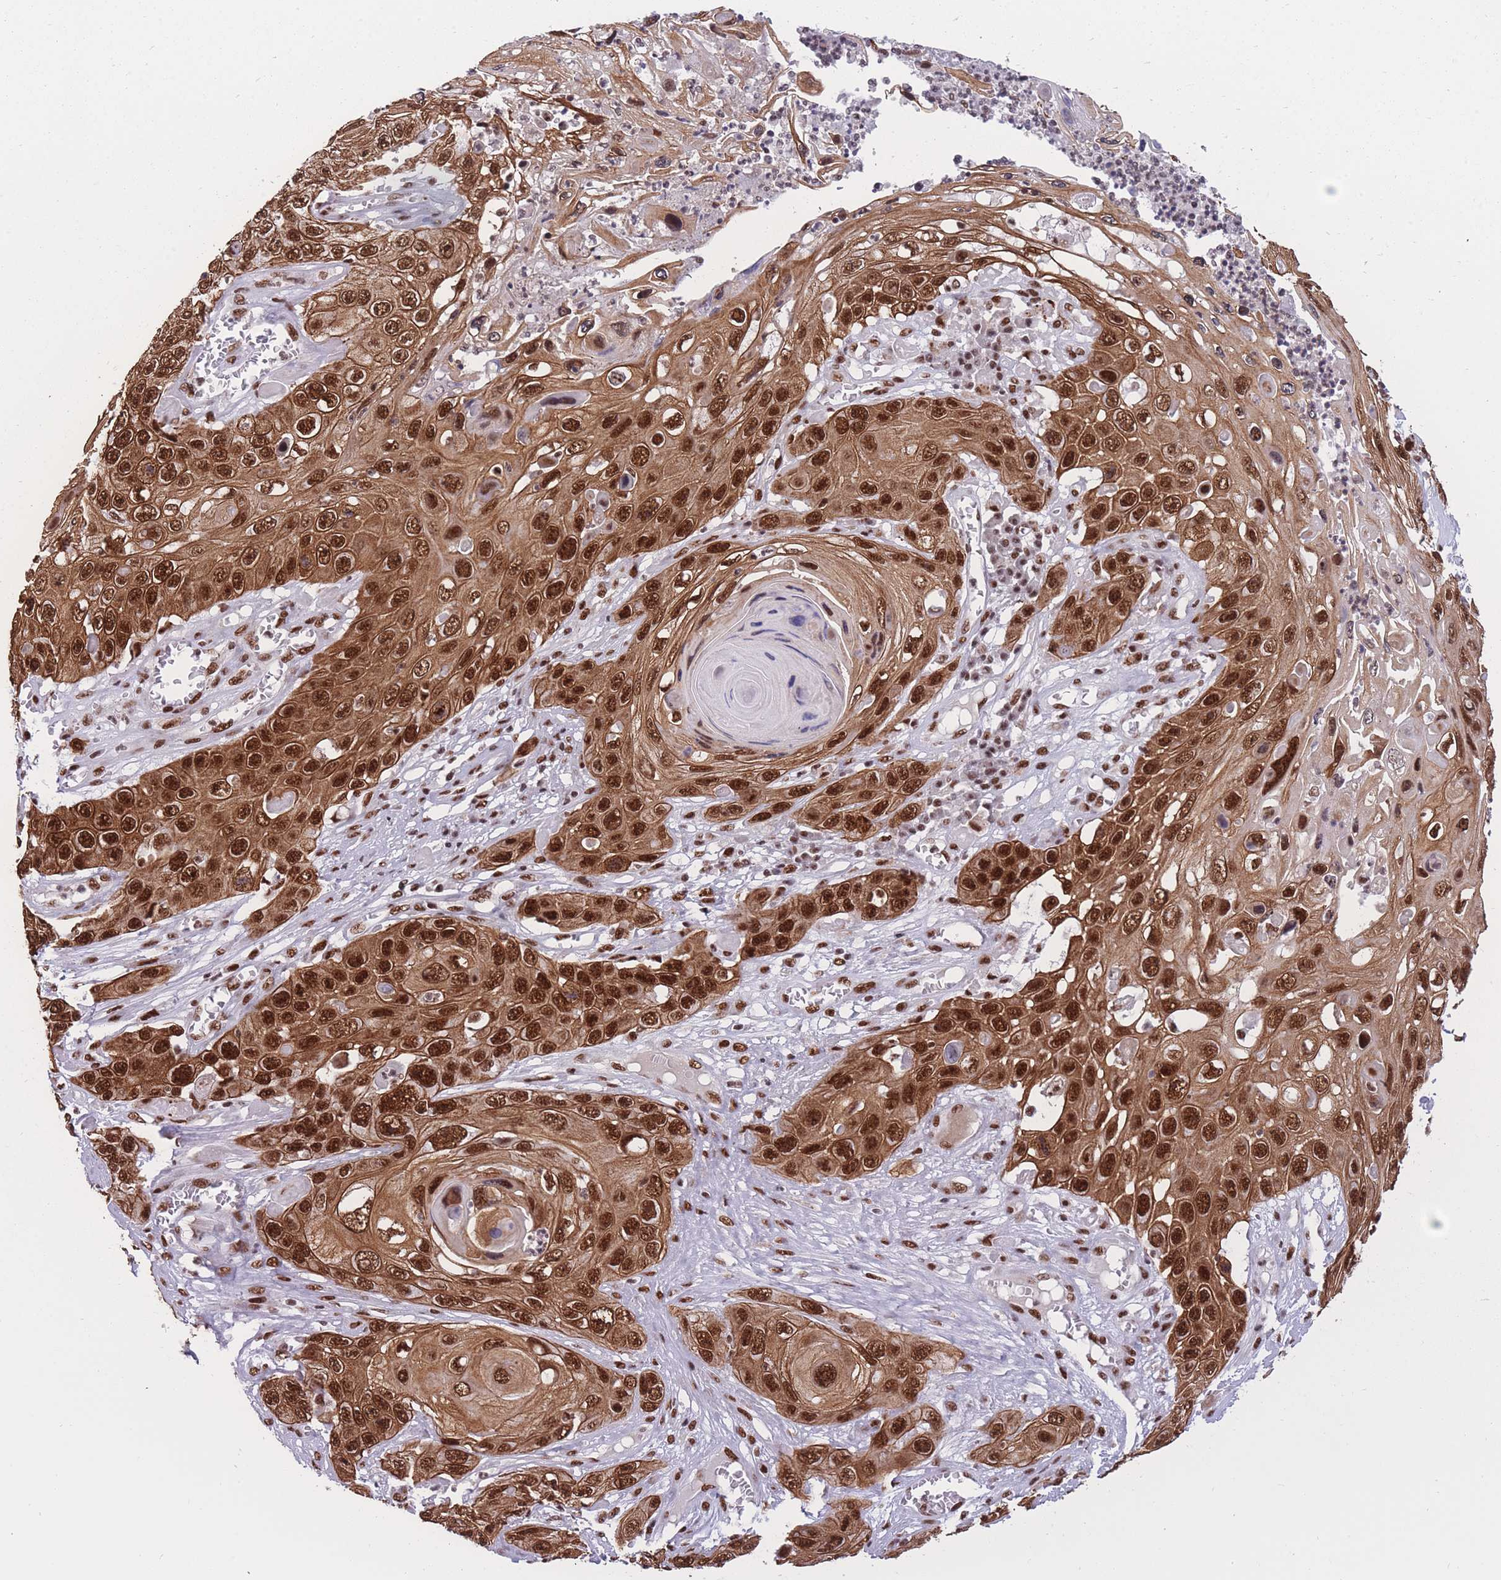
{"staining": {"intensity": "strong", "quantity": ">75%", "location": "cytoplasmic/membranous,nuclear"}, "tissue": "skin cancer", "cell_type": "Tumor cells", "image_type": "cancer", "snomed": [{"axis": "morphology", "description": "Squamous cell carcinoma, NOS"}, {"axis": "topography", "description": "Skin"}], "caption": "An IHC image of tumor tissue is shown. Protein staining in brown shows strong cytoplasmic/membranous and nuclear positivity in skin cancer within tumor cells. (brown staining indicates protein expression, while blue staining denotes nuclei).", "gene": "PRPF19", "patient": {"sex": "male", "age": 55}}